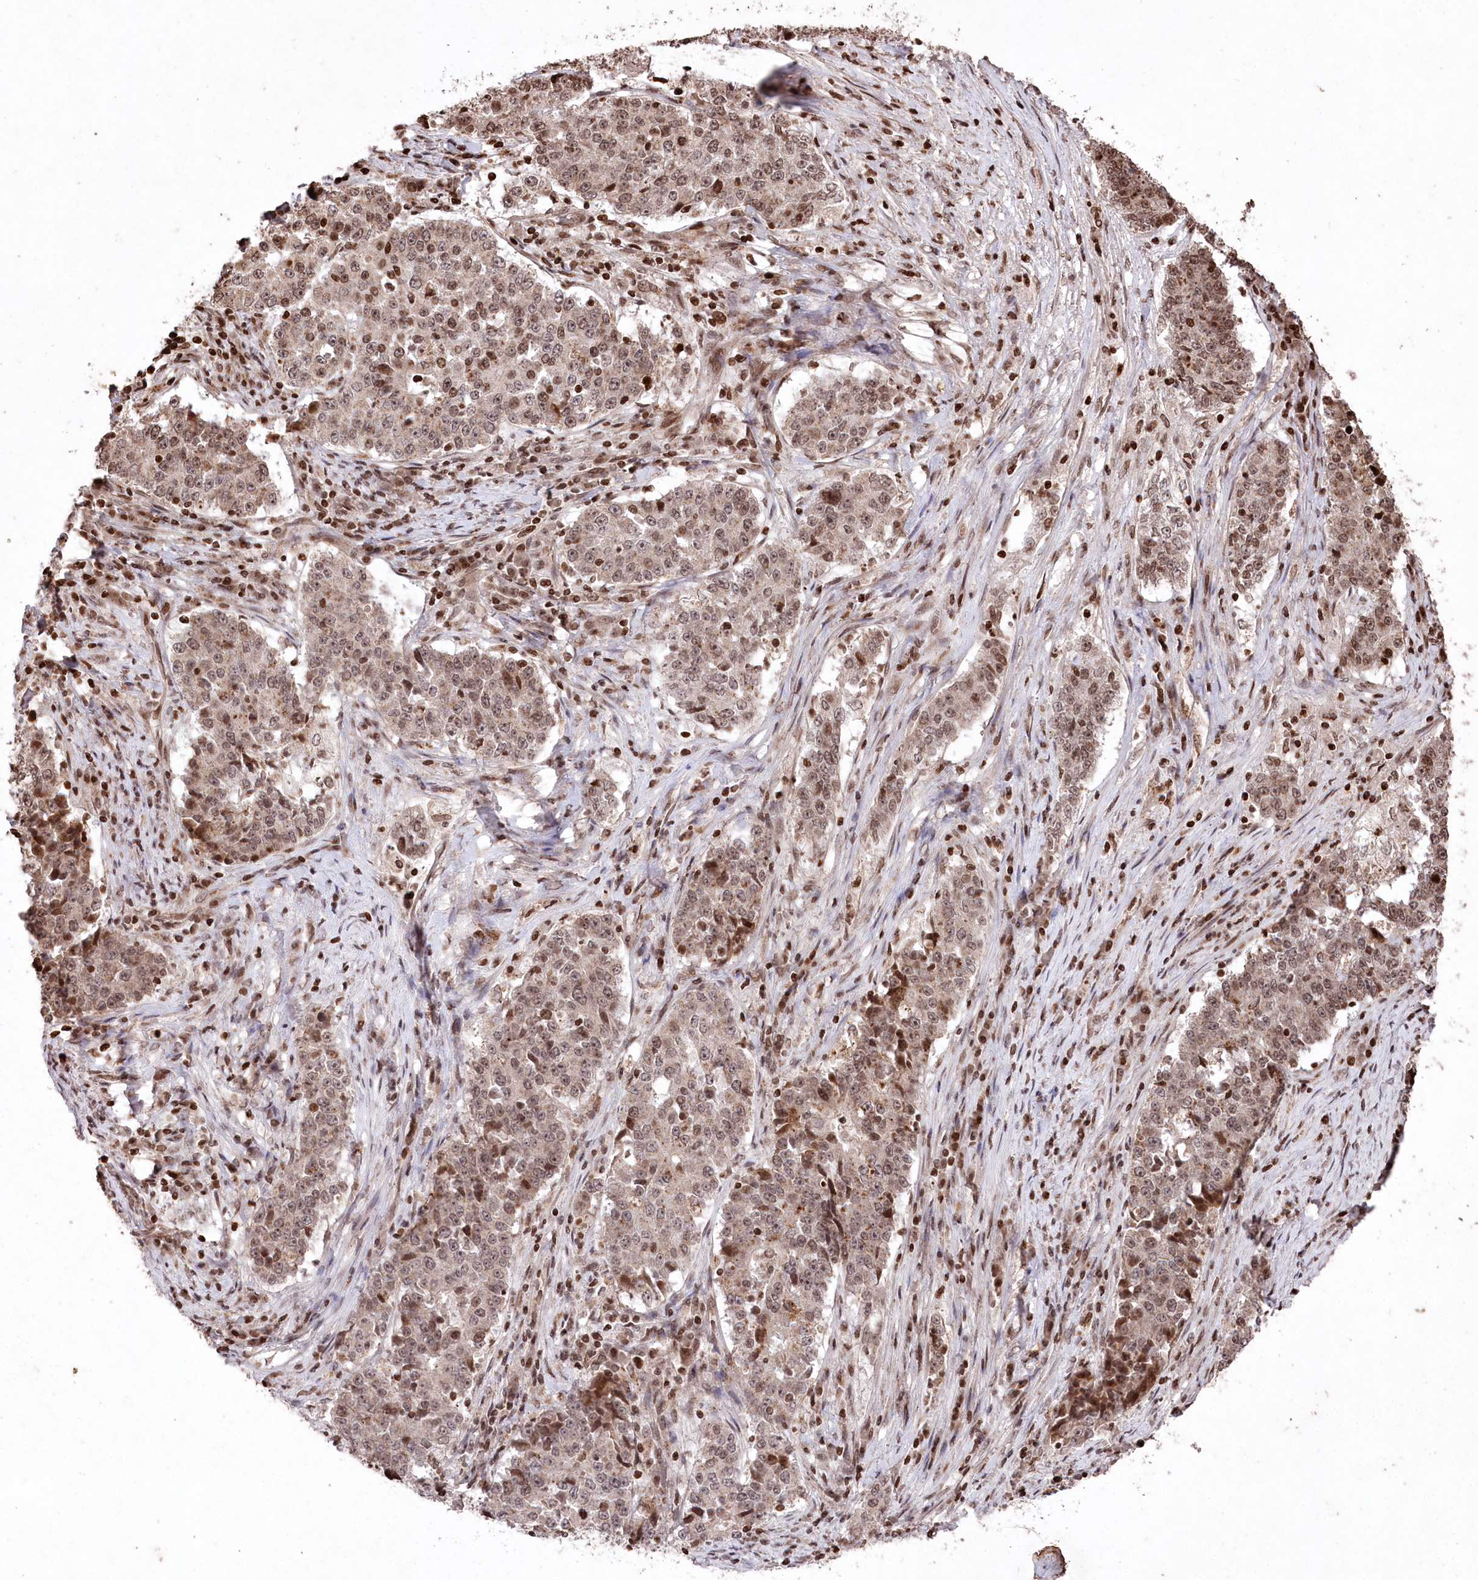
{"staining": {"intensity": "moderate", "quantity": ">75%", "location": "nuclear"}, "tissue": "stomach cancer", "cell_type": "Tumor cells", "image_type": "cancer", "snomed": [{"axis": "morphology", "description": "Adenocarcinoma, NOS"}, {"axis": "topography", "description": "Stomach"}], "caption": "Tumor cells reveal moderate nuclear positivity in about >75% of cells in stomach cancer.", "gene": "CCSER2", "patient": {"sex": "male", "age": 59}}